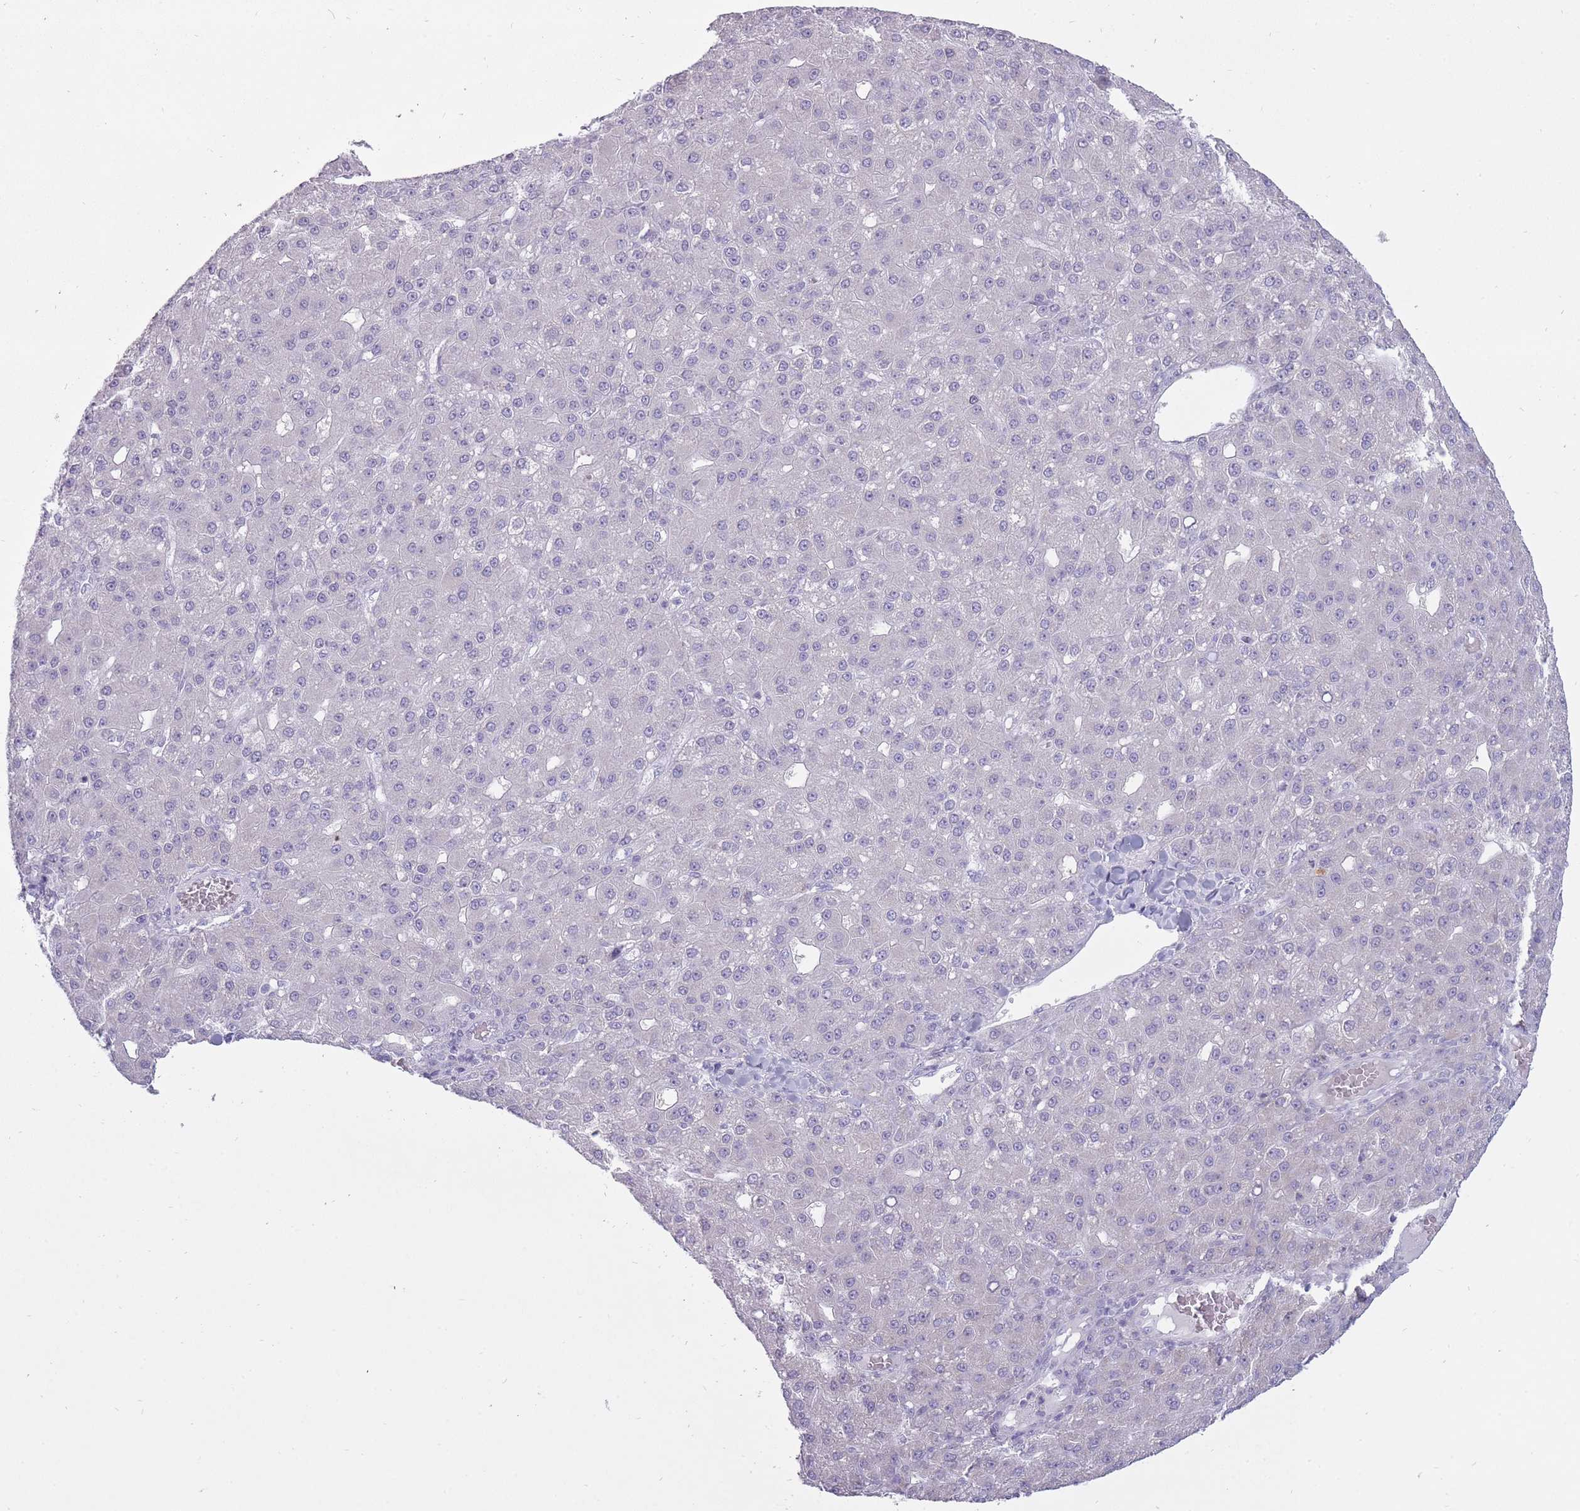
{"staining": {"intensity": "negative", "quantity": "none", "location": "none"}, "tissue": "liver cancer", "cell_type": "Tumor cells", "image_type": "cancer", "snomed": [{"axis": "morphology", "description": "Carcinoma, Hepatocellular, NOS"}, {"axis": "topography", "description": "Liver"}], "caption": "A photomicrograph of liver hepatocellular carcinoma stained for a protein displays no brown staining in tumor cells.", "gene": "BDKRB2", "patient": {"sex": "male", "age": 67}}